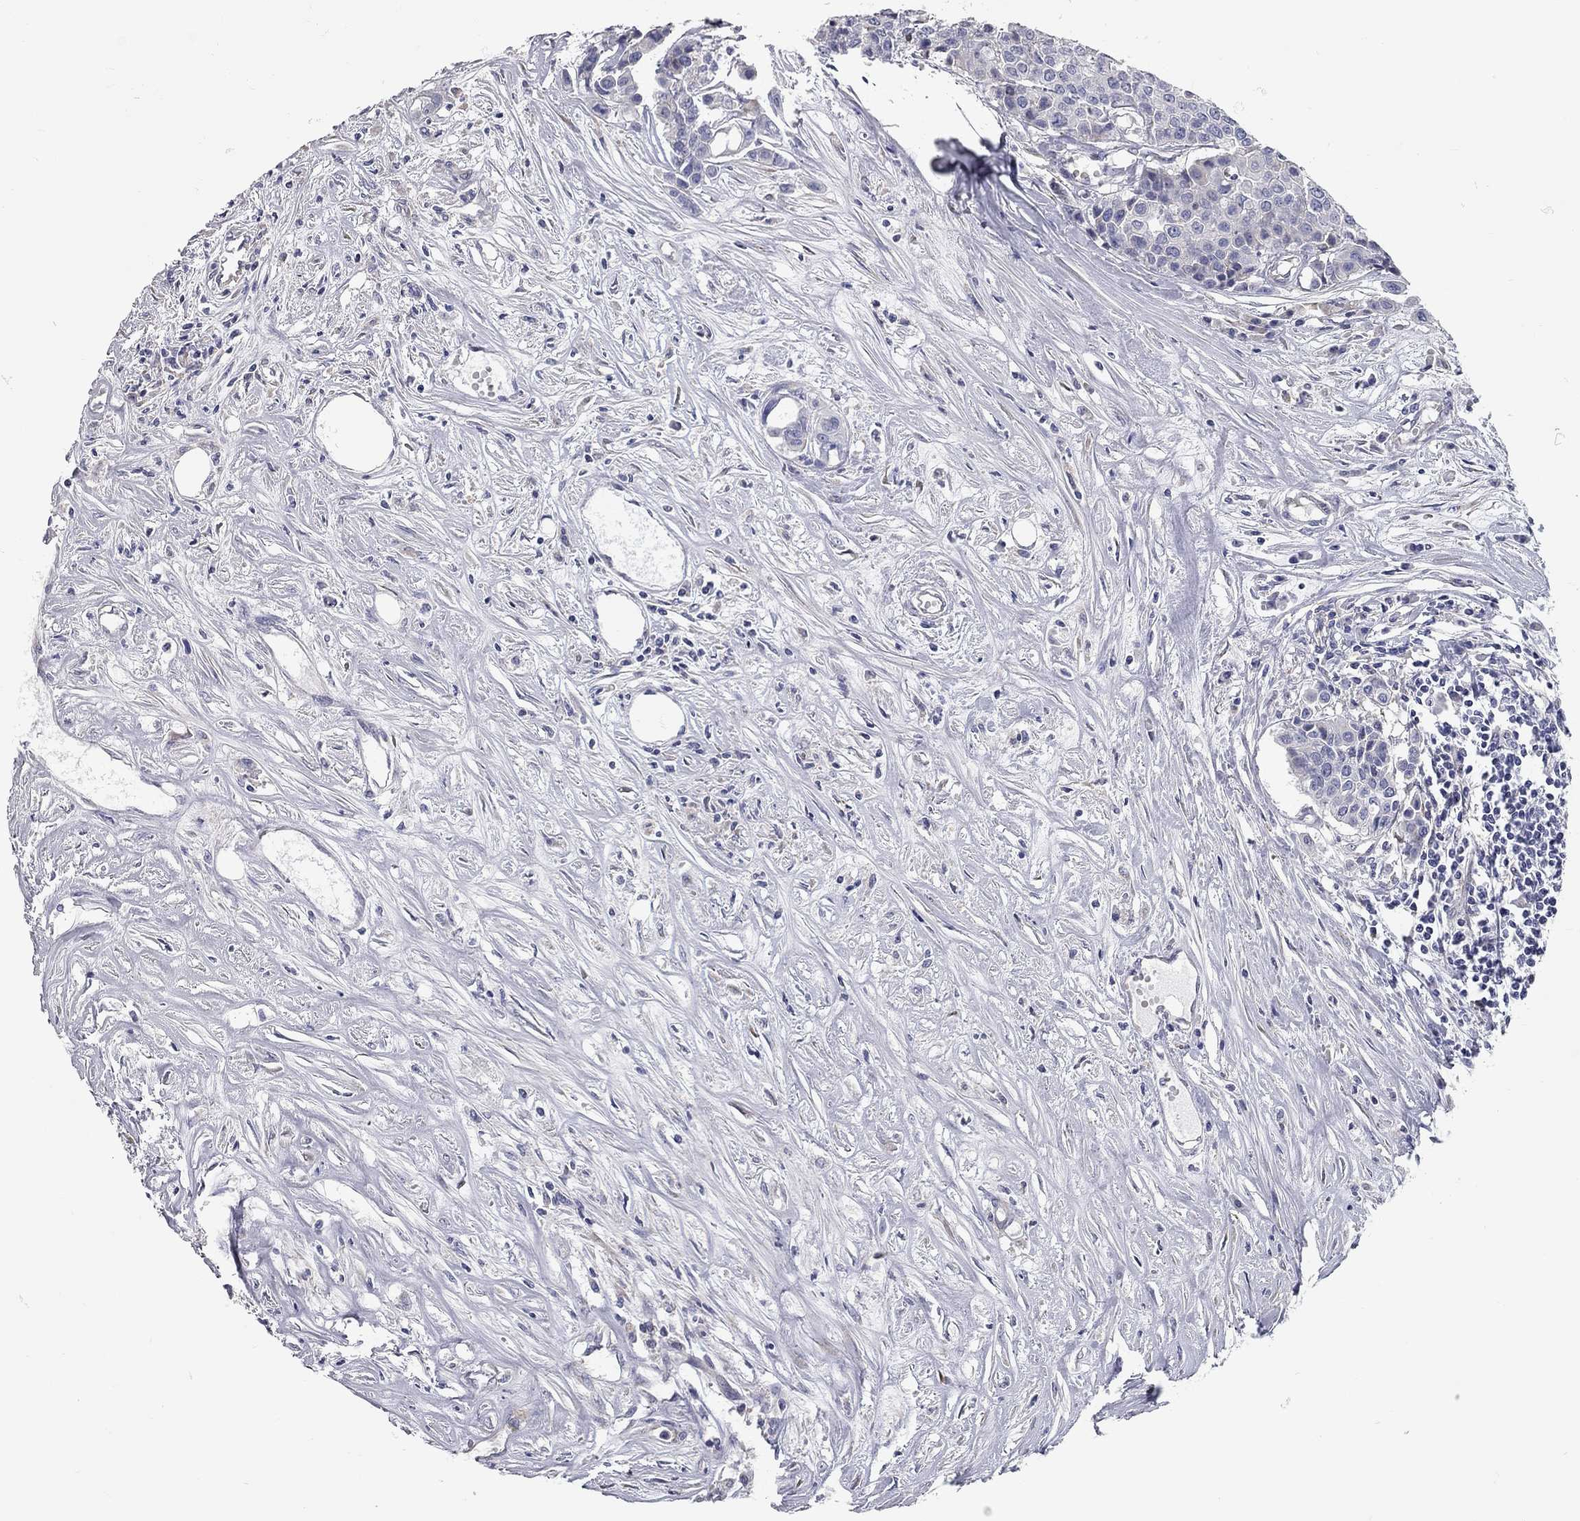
{"staining": {"intensity": "negative", "quantity": "none", "location": "none"}, "tissue": "carcinoid", "cell_type": "Tumor cells", "image_type": "cancer", "snomed": [{"axis": "morphology", "description": "Carcinoid, malignant, NOS"}, {"axis": "topography", "description": "Colon"}], "caption": "There is no significant staining in tumor cells of carcinoid (malignant). (Brightfield microscopy of DAB (3,3'-diaminobenzidine) immunohistochemistry (IHC) at high magnification).", "gene": "XAGE2", "patient": {"sex": "male", "age": 81}}